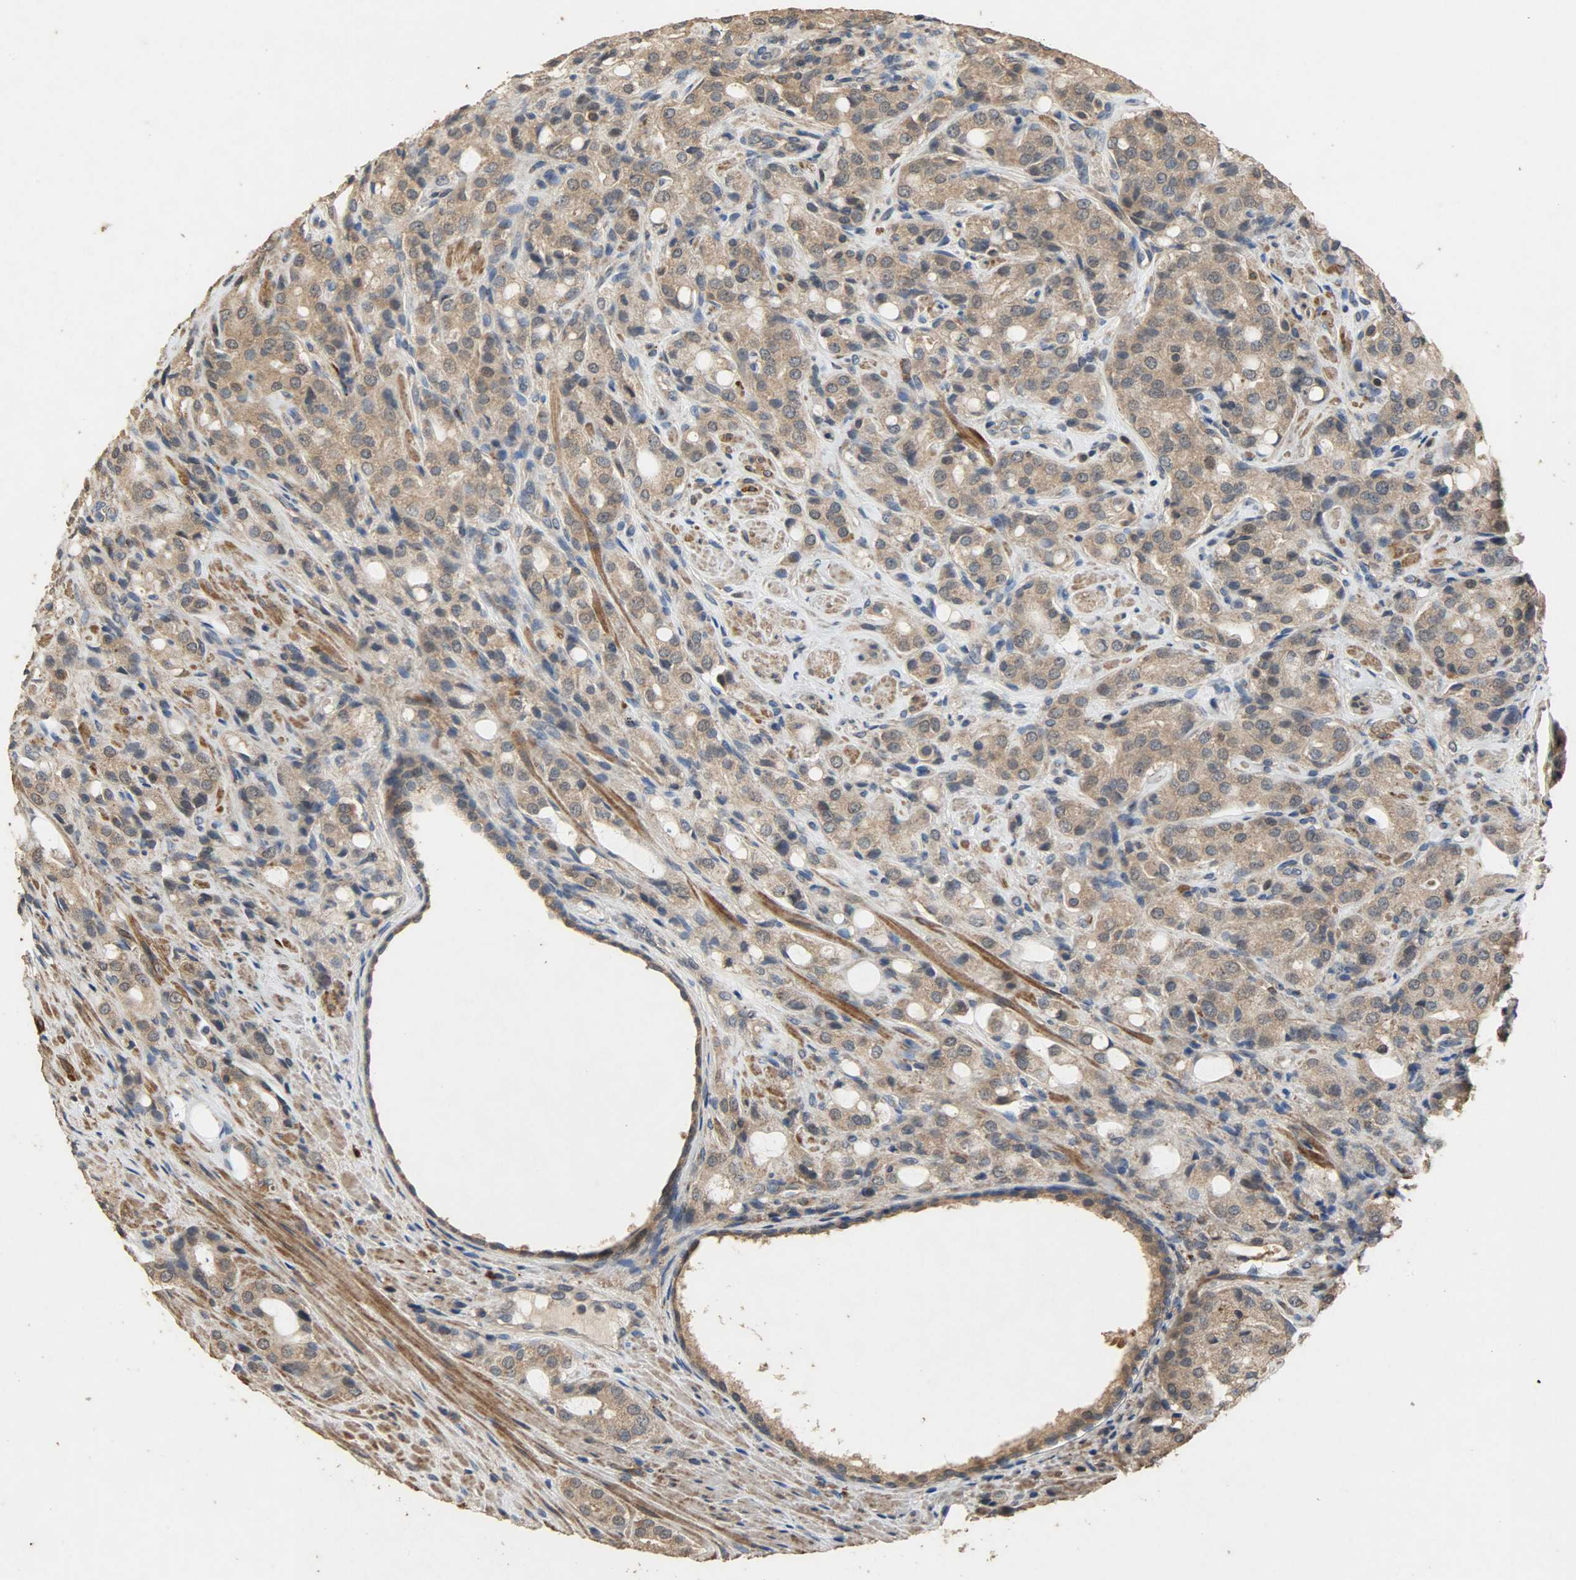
{"staining": {"intensity": "moderate", "quantity": ">75%", "location": "cytoplasmic/membranous"}, "tissue": "prostate cancer", "cell_type": "Tumor cells", "image_type": "cancer", "snomed": [{"axis": "morphology", "description": "Adenocarcinoma, High grade"}, {"axis": "topography", "description": "Prostate"}], "caption": "Protein analysis of prostate high-grade adenocarcinoma tissue reveals moderate cytoplasmic/membranous positivity in approximately >75% of tumor cells.", "gene": "CDKN2C", "patient": {"sex": "male", "age": 72}}